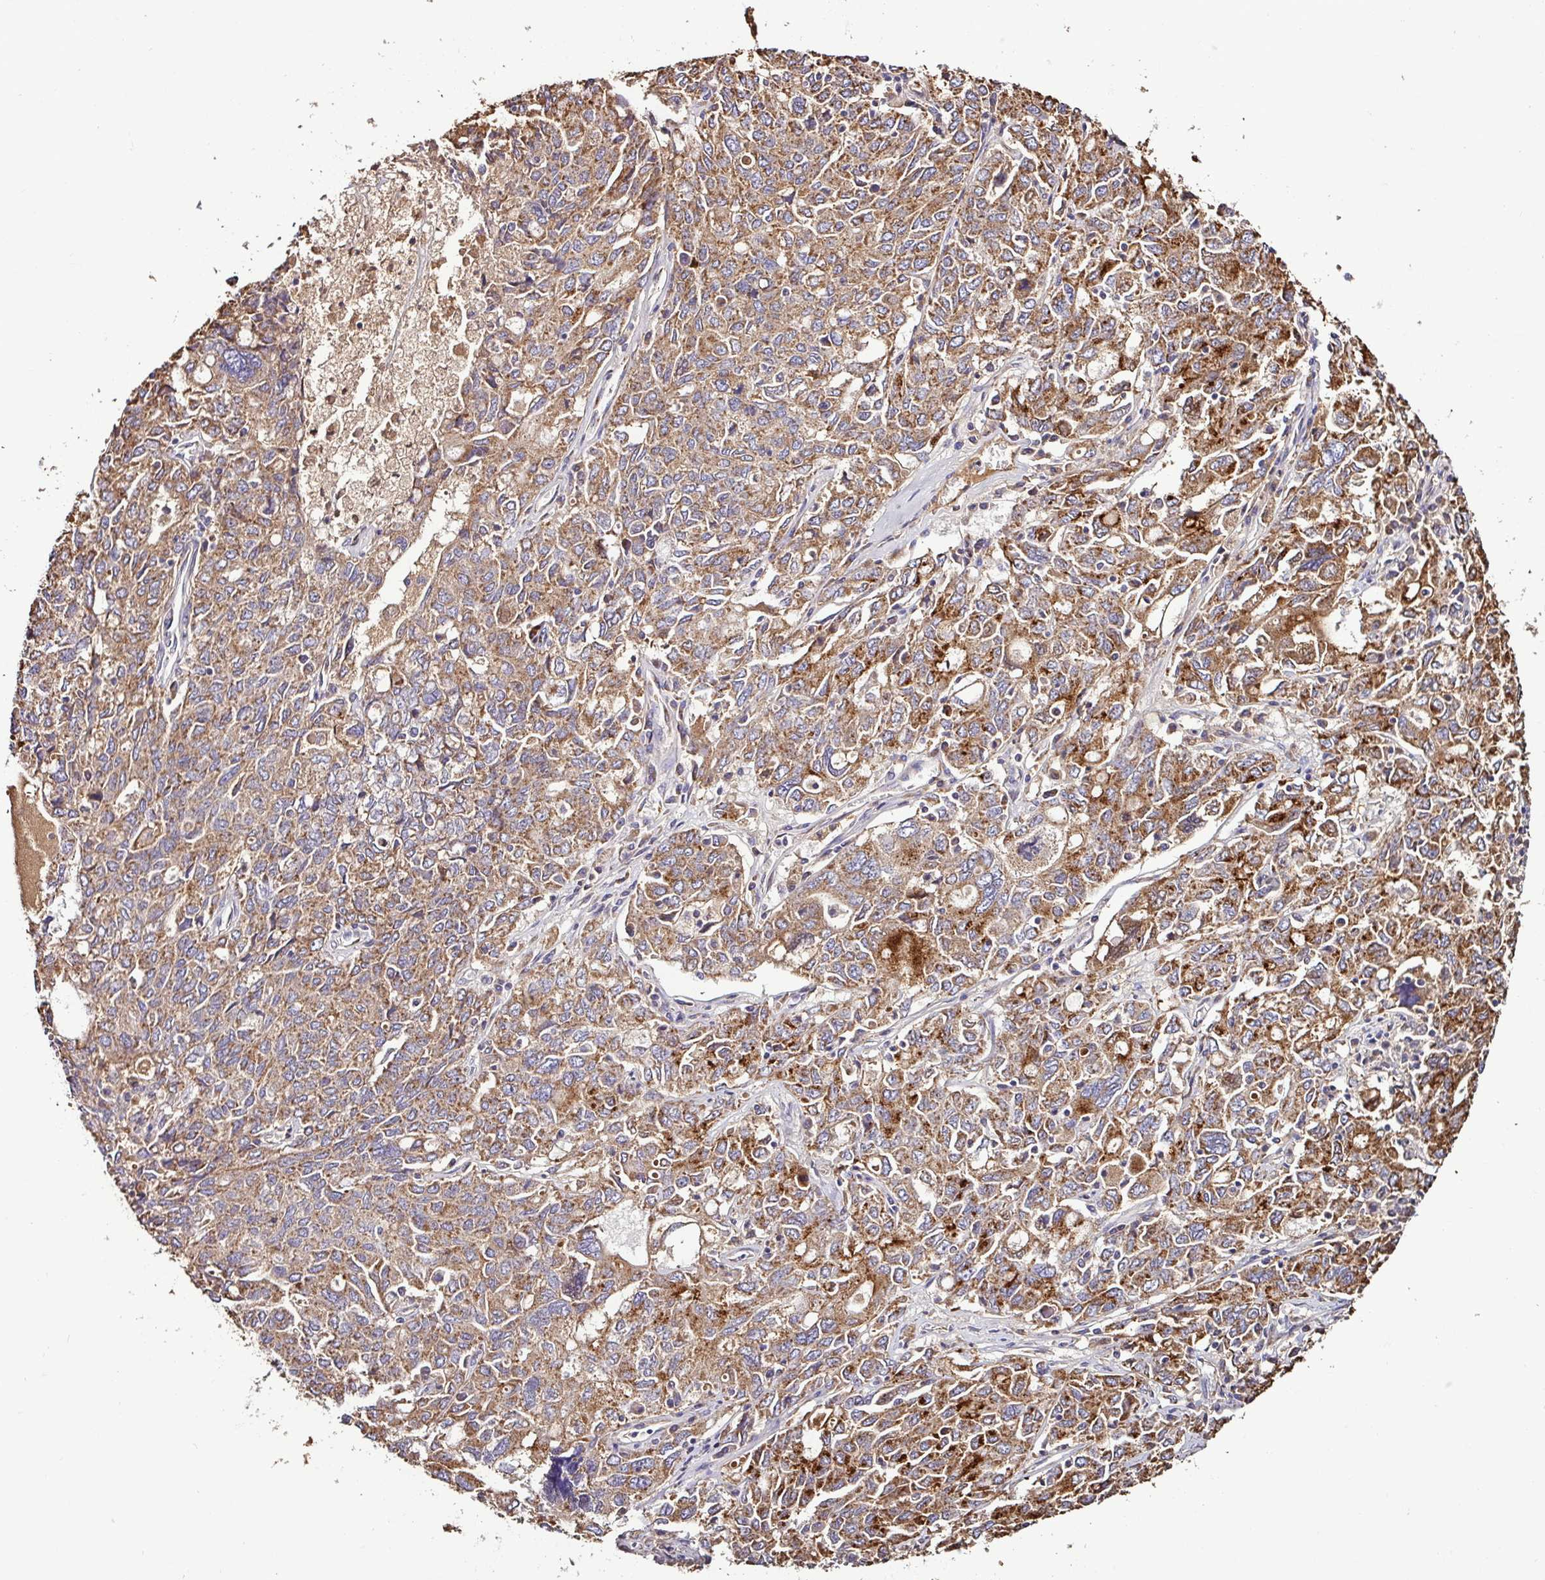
{"staining": {"intensity": "moderate", "quantity": ">75%", "location": "cytoplasmic/membranous"}, "tissue": "ovarian cancer", "cell_type": "Tumor cells", "image_type": "cancer", "snomed": [{"axis": "morphology", "description": "Carcinoma, endometroid"}, {"axis": "topography", "description": "Ovary"}], "caption": "Human ovarian cancer stained with a protein marker displays moderate staining in tumor cells.", "gene": "CPD", "patient": {"sex": "female", "age": 62}}